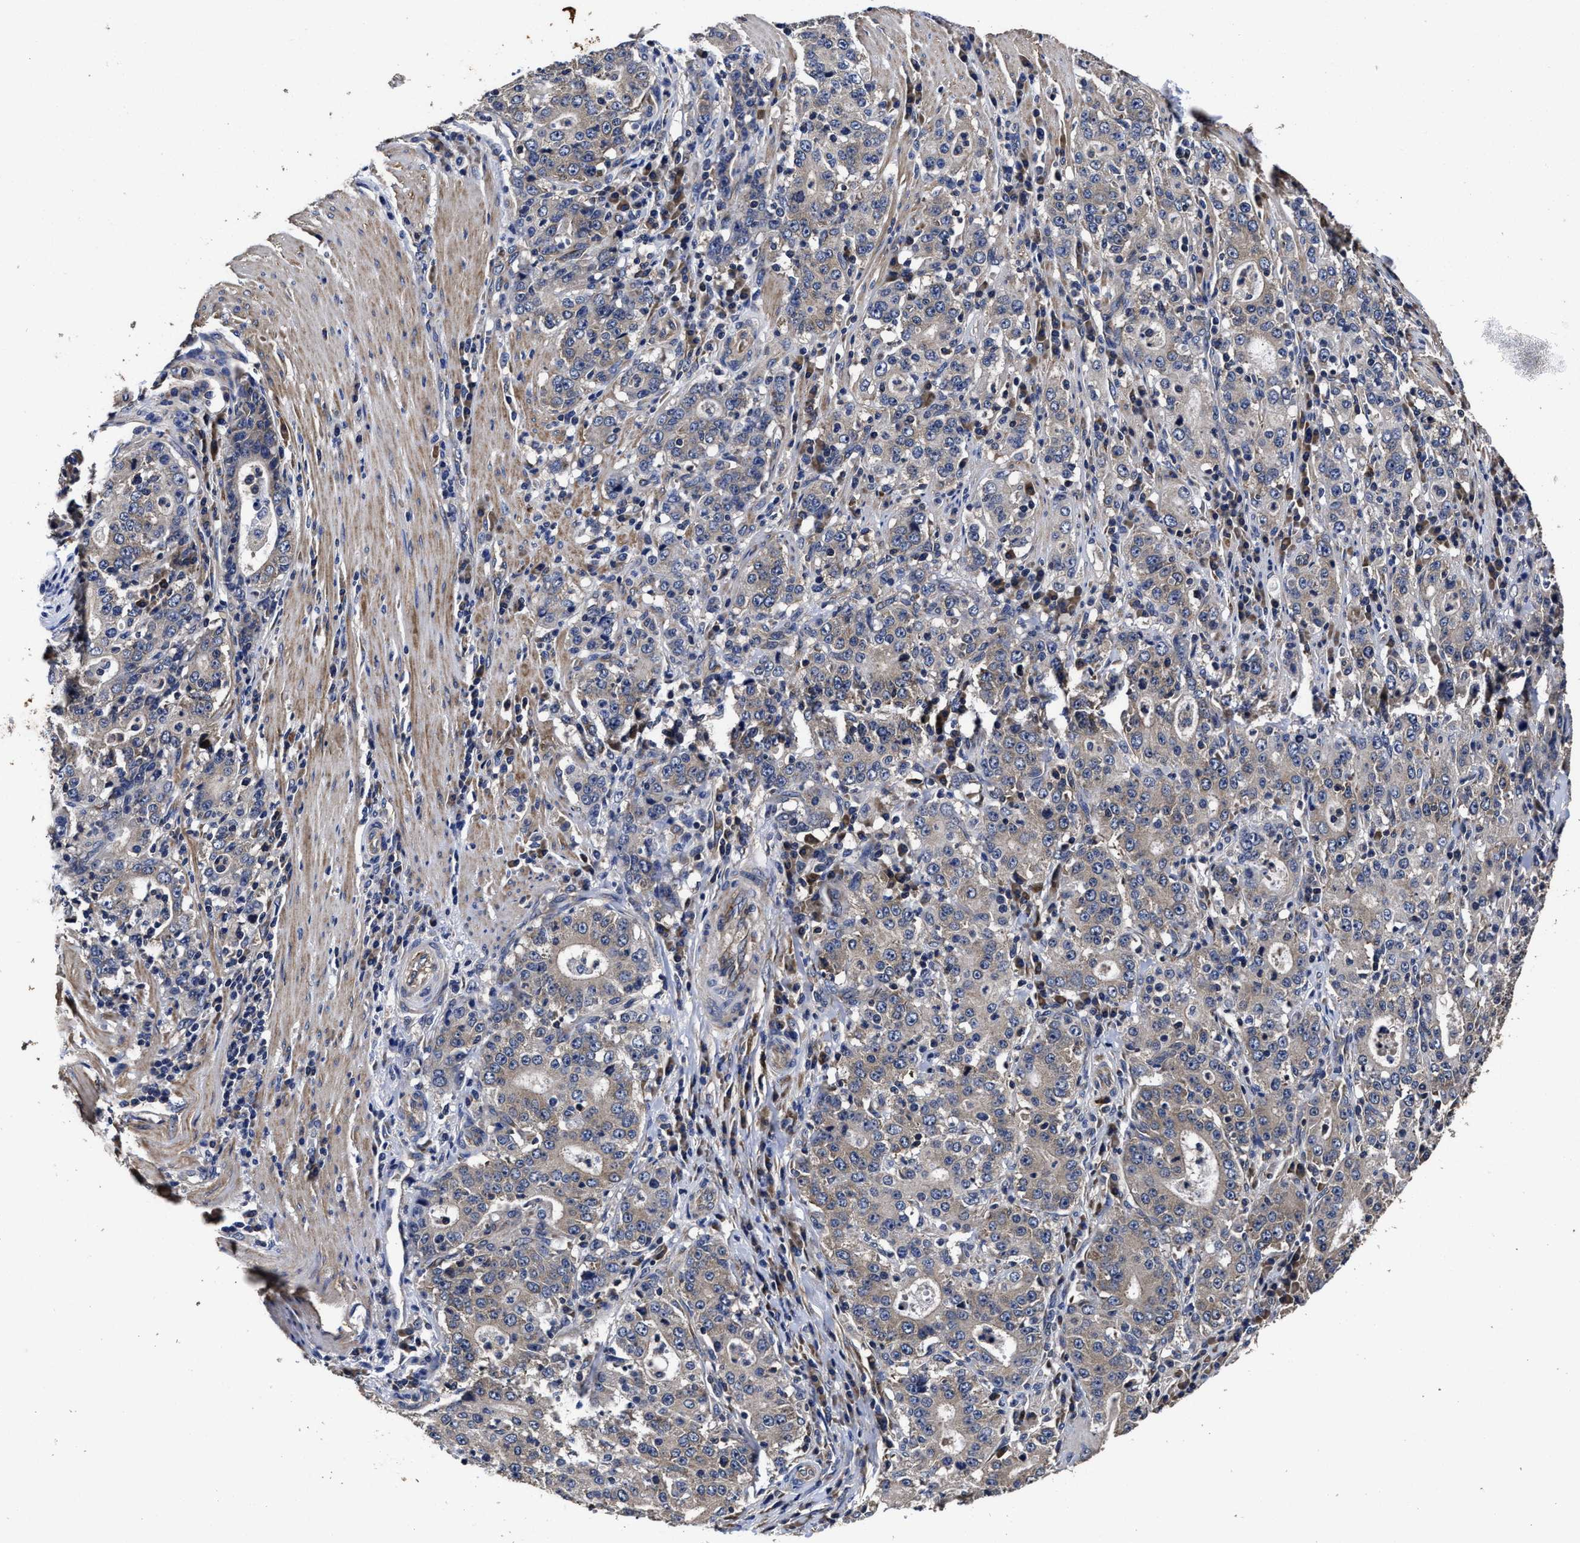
{"staining": {"intensity": "negative", "quantity": "none", "location": "none"}, "tissue": "stomach cancer", "cell_type": "Tumor cells", "image_type": "cancer", "snomed": [{"axis": "morphology", "description": "Normal tissue, NOS"}, {"axis": "morphology", "description": "Adenocarcinoma, NOS"}, {"axis": "topography", "description": "Stomach, upper"}, {"axis": "topography", "description": "Stomach"}], "caption": "Immunohistochemistry (IHC) micrograph of neoplastic tissue: stomach cancer (adenocarcinoma) stained with DAB (3,3'-diaminobenzidine) displays no significant protein expression in tumor cells.", "gene": "AVEN", "patient": {"sex": "male", "age": 59}}